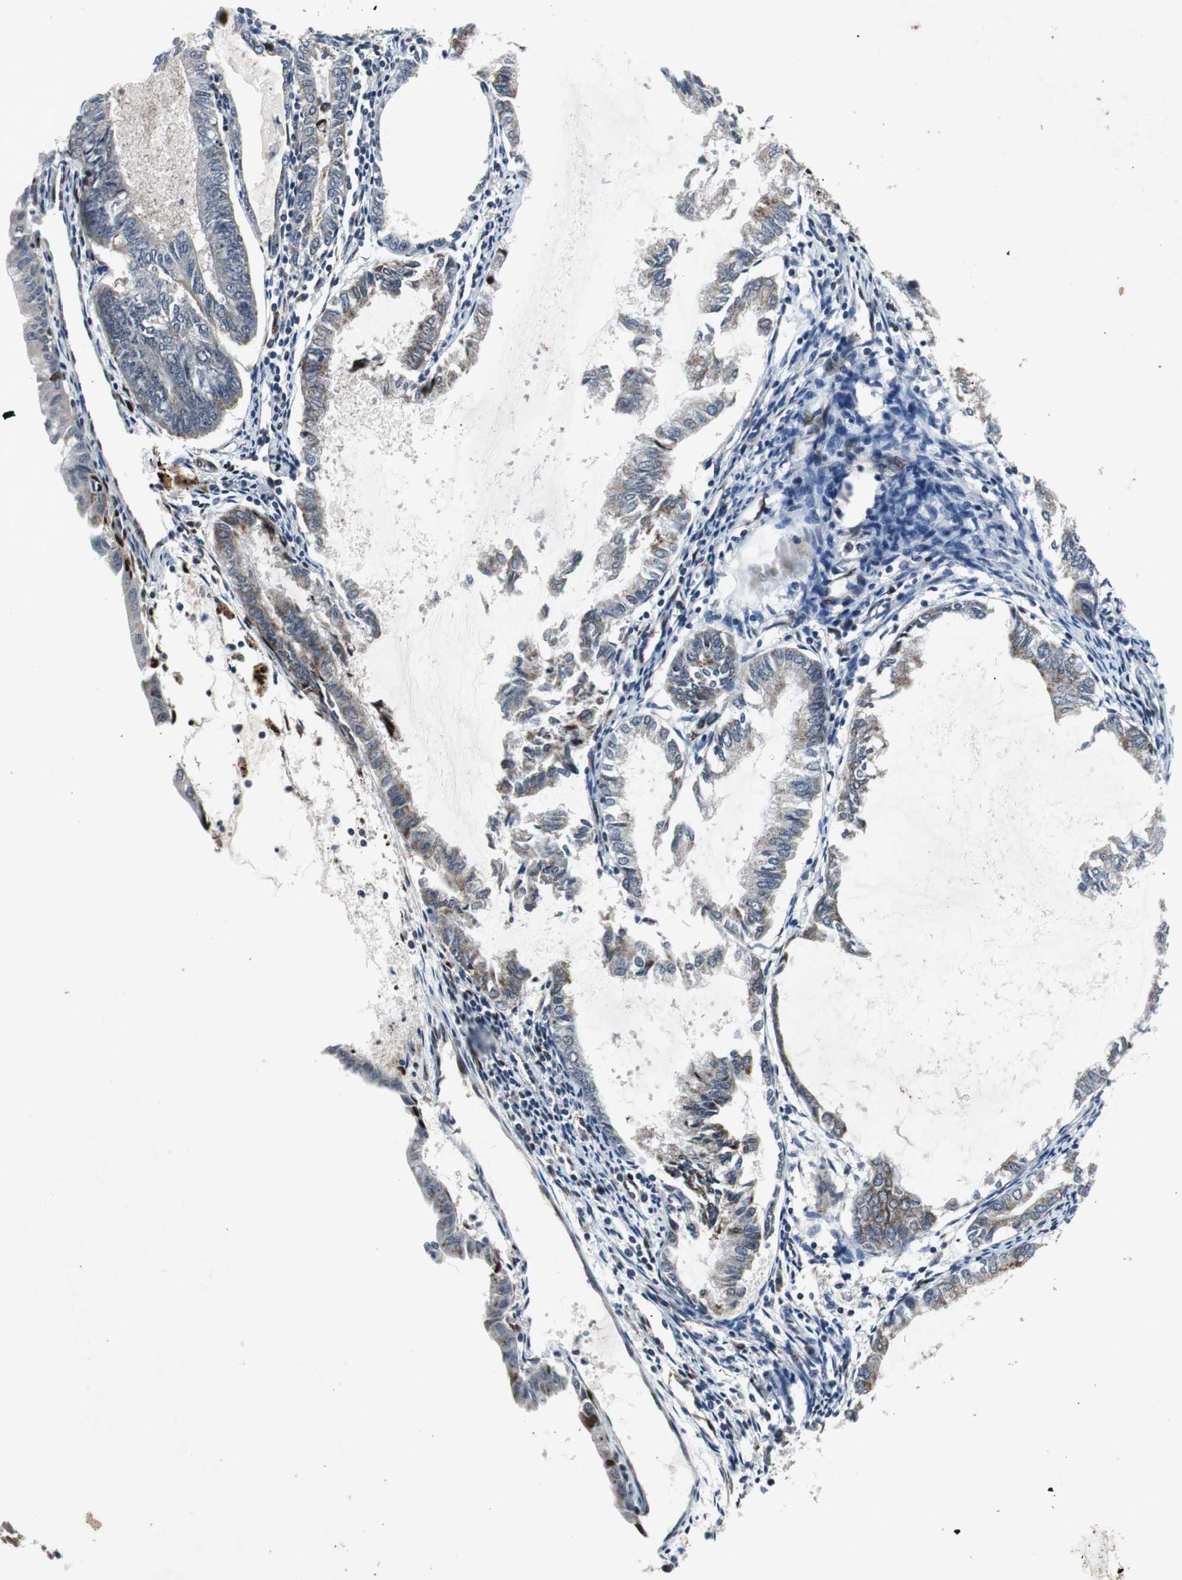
{"staining": {"intensity": "weak", "quantity": ">75%", "location": "cytoplasmic/membranous"}, "tissue": "endometrial cancer", "cell_type": "Tumor cells", "image_type": "cancer", "snomed": [{"axis": "morphology", "description": "Adenocarcinoma, NOS"}, {"axis": "topography", "description": "Endometrium"}], "caption": "Endometrial cancer (adenocarcinoma) tissue demonstrates weak cytoplasmic/membranous positivity in approximately >75% of tumor cells, visualized by immunohistochemistry.", "gene": "SMAD1", "patient": {"sex": "female", "age": 86}}